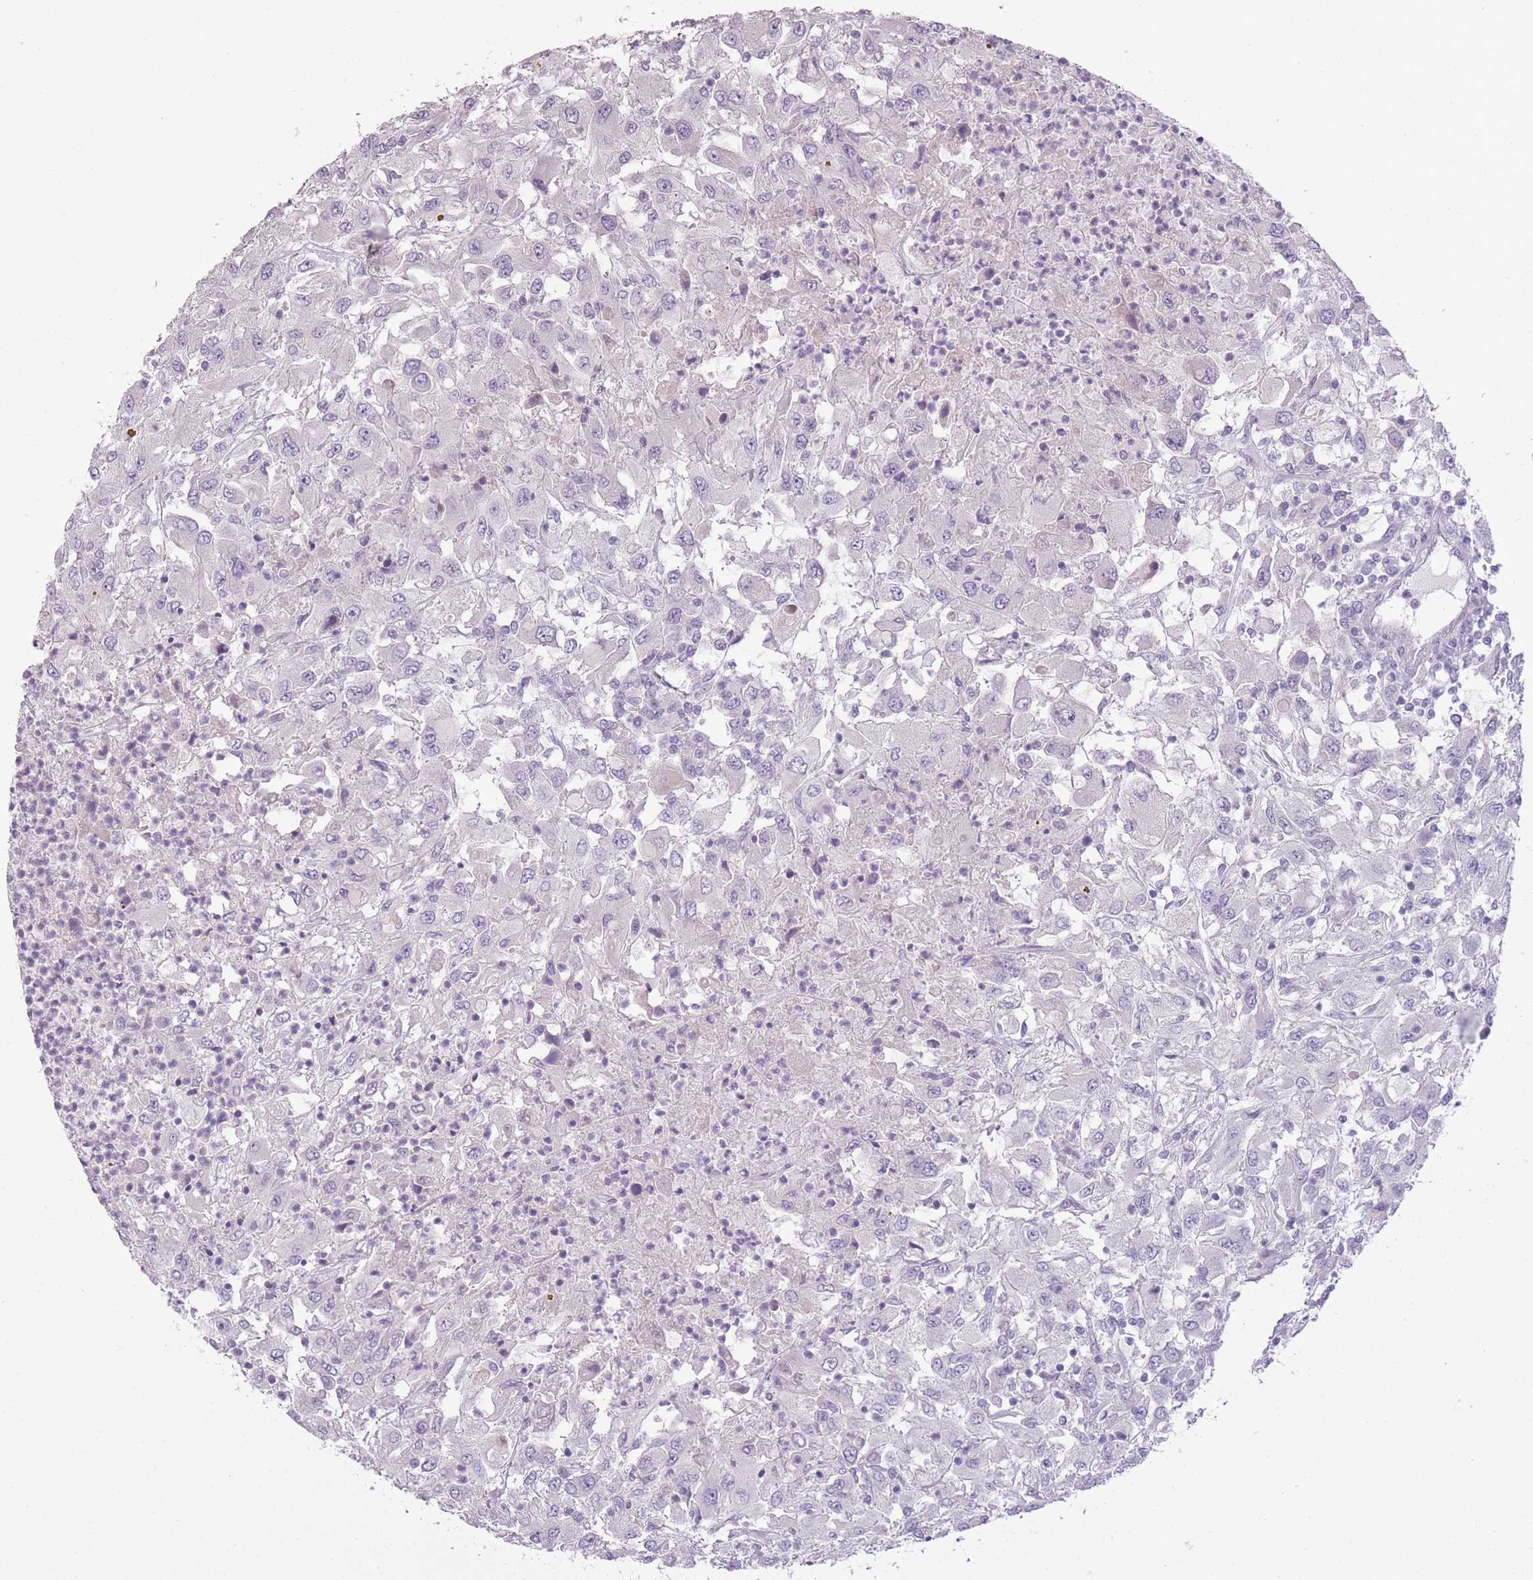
{"staining": {"intensity": "negative", "quantity": "none", "location": "none"}, "tissue": "renal cancer", "cell_type": "Tumor cells", "image_type": "cancer", "snomed": [{"axis": "morphology", "description": "Adenocarcinoma, NOS"}, {"axis": "topography", "description": "Kidney"}], "caption": "Immunohistochemistry (IHC) histopathology image of human renal adenocarcinoma stained for a protein (brown), which exhibits no positivity in tumor cells.", "gene": "ZBTB24", "patient": {"sex": "female", "age": 67}}